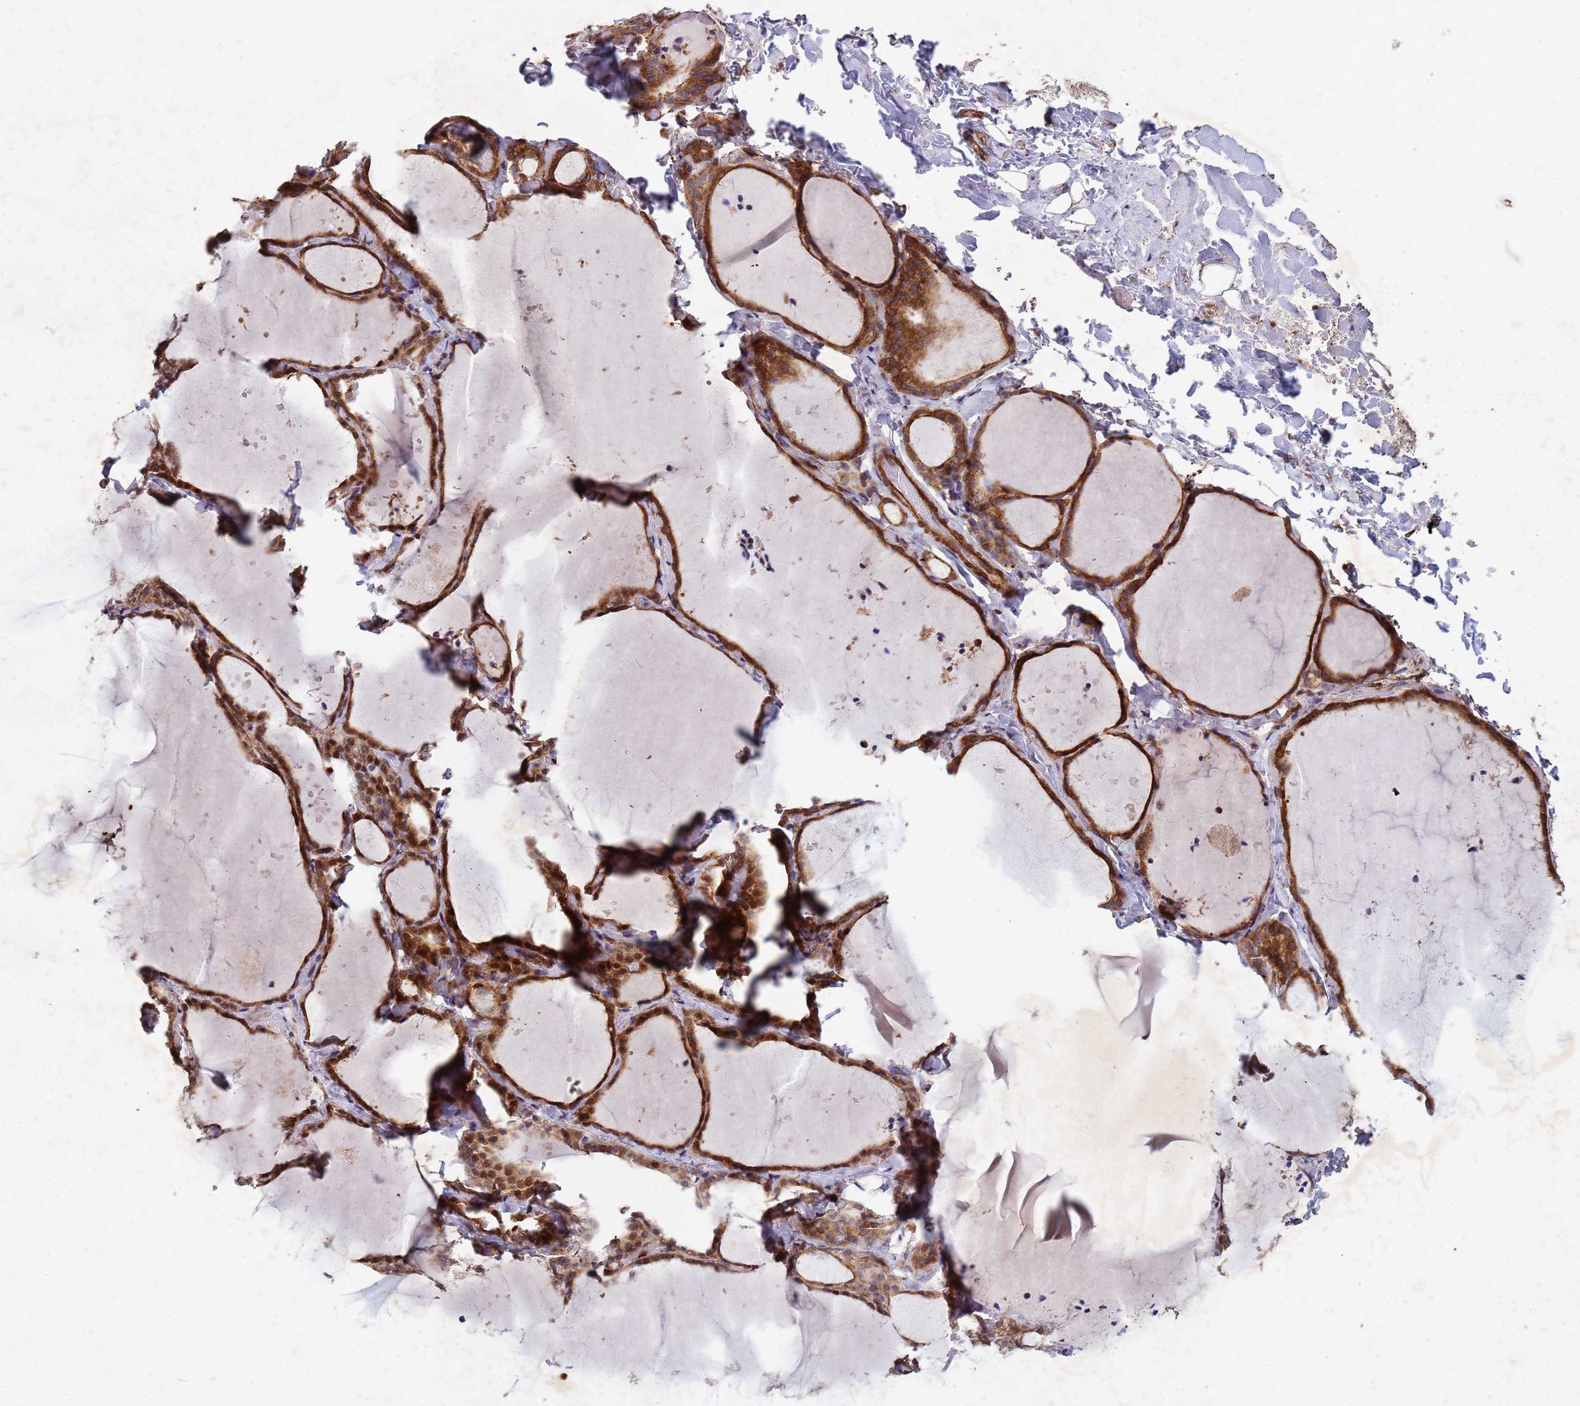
{"staining": {"intensity": "strong", "quantity": ">75%", "location": "cytoplasmic/membranous,nuclear"}, "tissue": "thyroid gland", "cell_type": "Glandular cells", "image_type": "normal", "snomed": [{"axis": "morphology", "description": "Normal tissue, NOS"}, {"axis": "topography", "description": "Thyroid gland"}], "caption": "Protein expression analysis of normal thyroid gland shows strong cytoplasmic/membranous,nuclear expression in about >75% of glandular cells.", "gene": "TRIP6", "patient": {"sex": "female", "age": 44}}